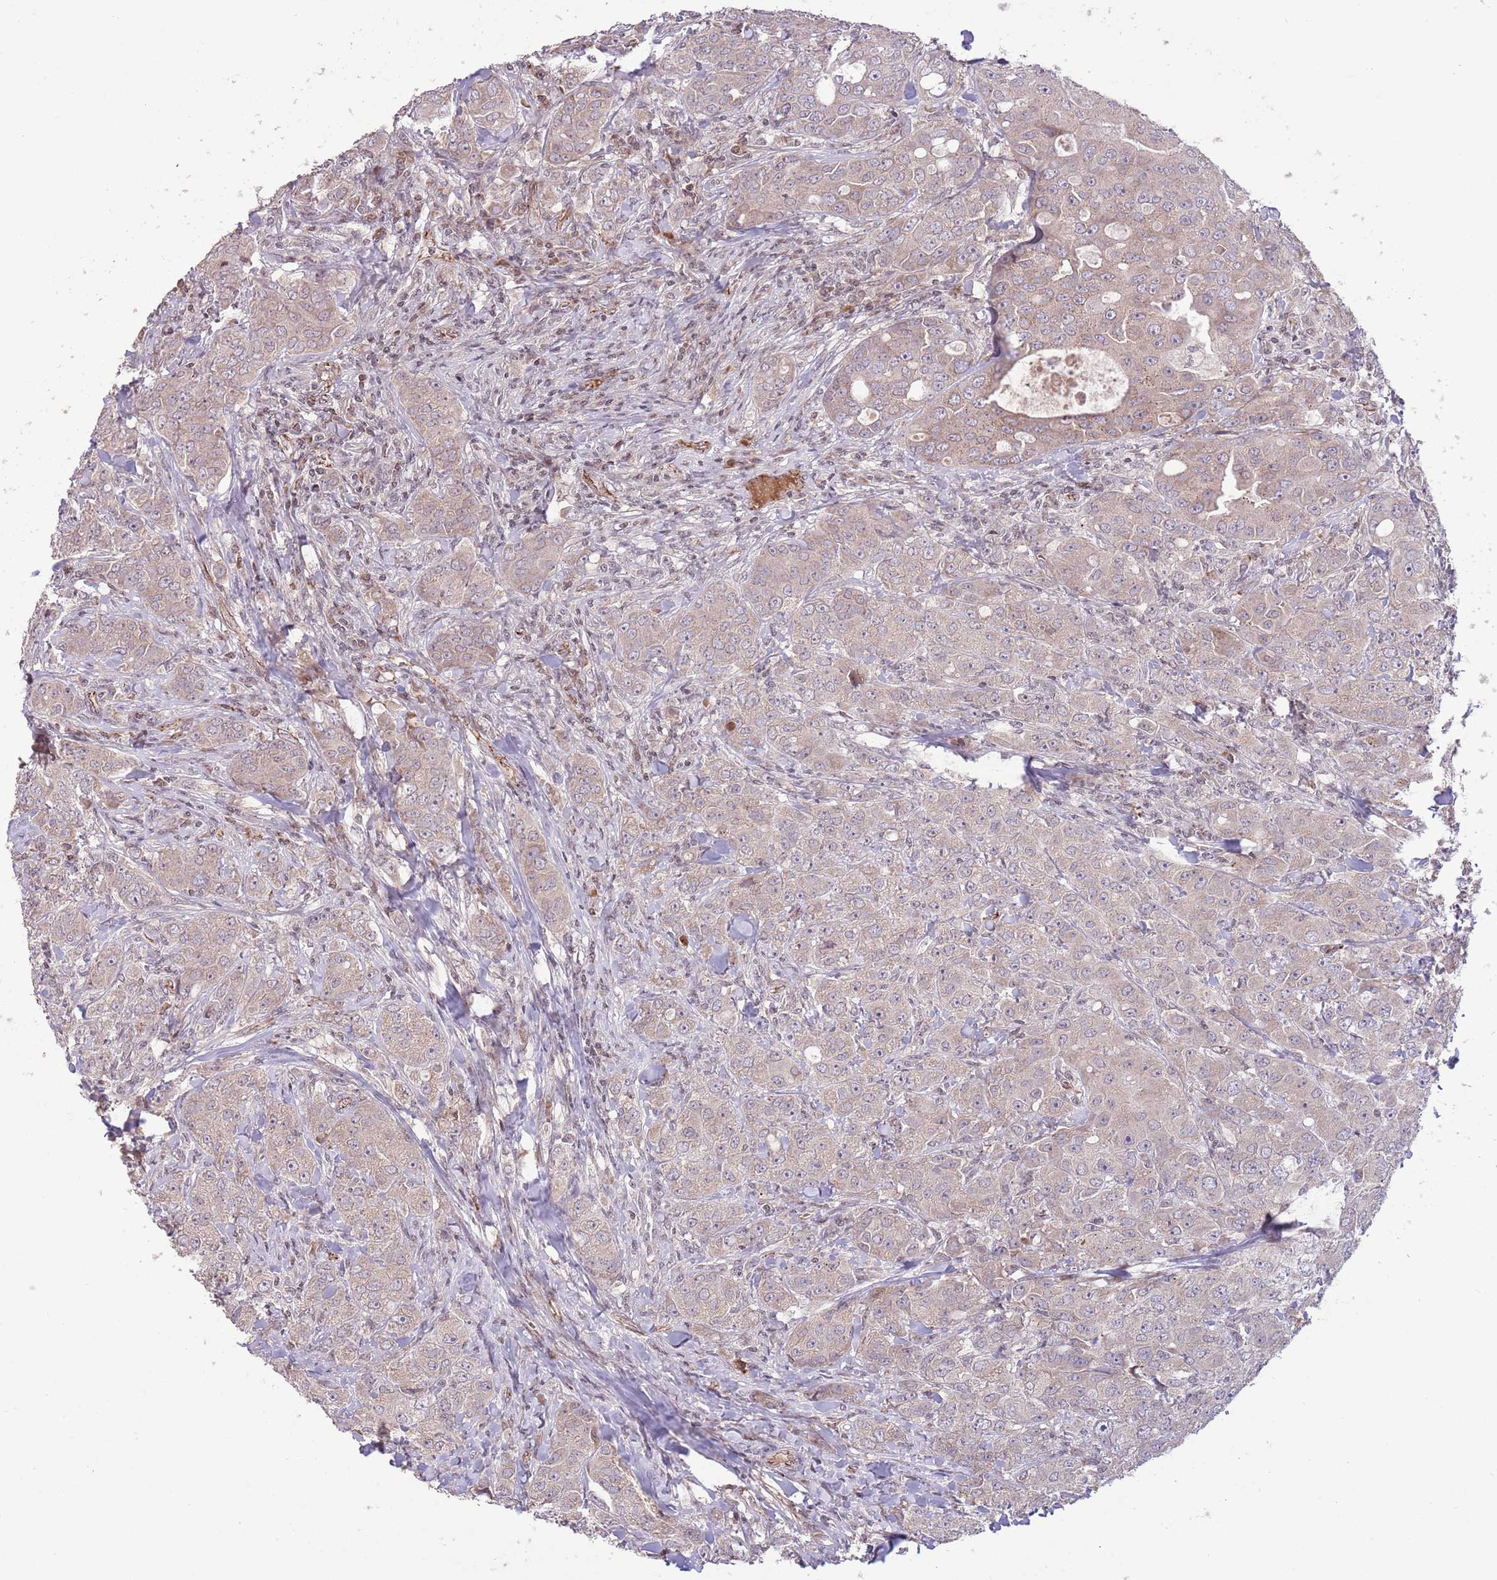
{"staining": {"intensity": "weak", "quantity": "25%-75%", "location": "cytoplasmic/membranous"}, "tissue": "breast cancer", "cell_type": "Tumor cells", "image_type": "cancer", "snomed": [{"axis": "morphology", "description": "Duct carcinoma"}, {"axis": "topography", "description": "Breast"}], "caption": "Immunohistochemistry micrograph of intraductal carcinoma (breast) stained for a protein (brown), which demonstrates low levels of weak cytoplasmic/membranous positivity in about 25%-75% of tumor cells.", "gene": "DPP10", "patient": {"sex": "female", "age": 43}}